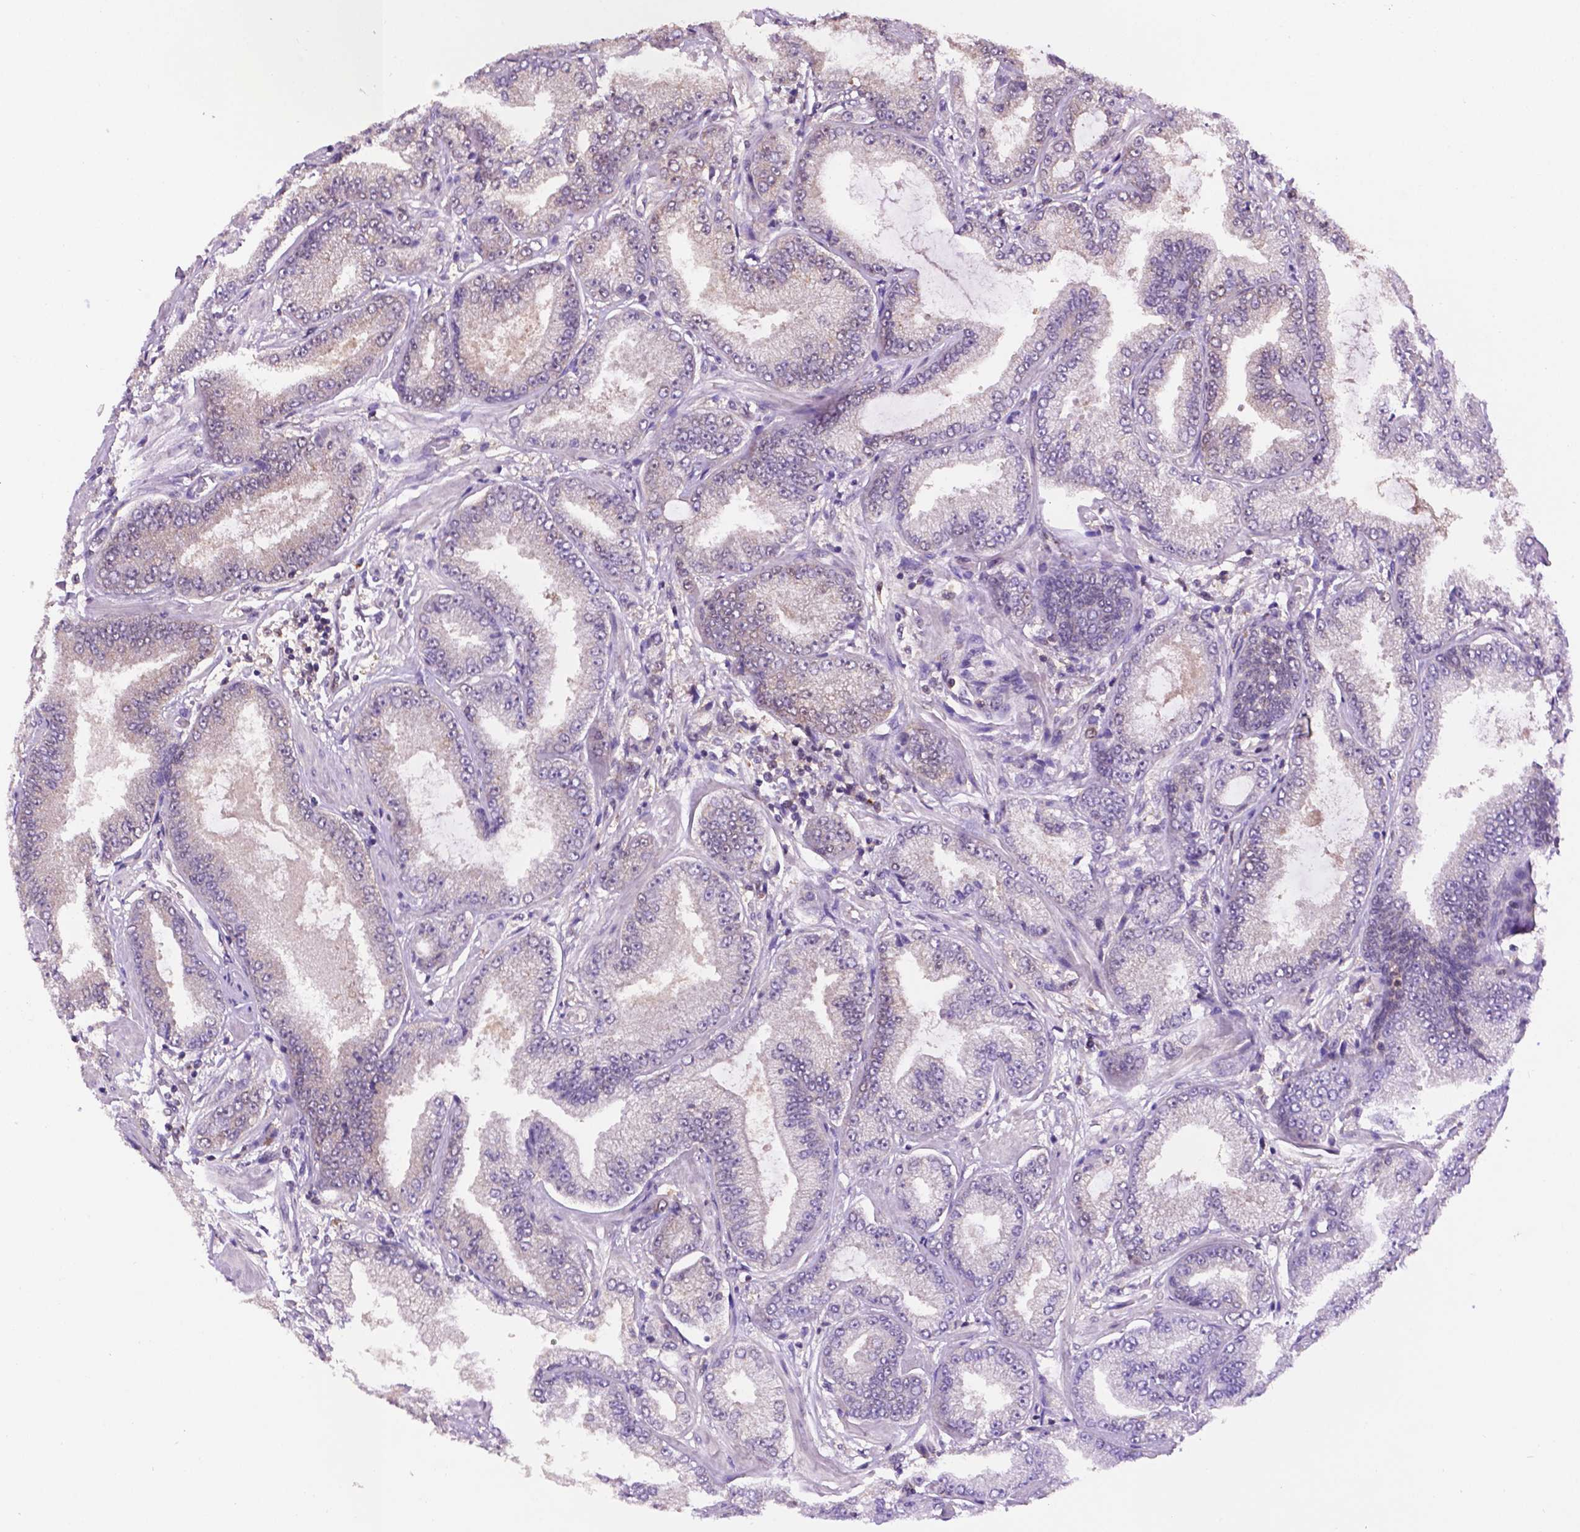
{"staining": {"intensity": "negative", "quantity": "none", "location": "none"}, "tissue": "prostate cancer", "cell_type": "Tumor cells", "image_type": "cancer", "snomed": [{"axis": "morphology", "description": "Adenocarcinoma, Low grade"}, {"axis": "topography", "description": "Prostate"}], "caption": "There is no significant staining in tumor cells of prostate cancer (adenocarcinoma (low-grade)).", "gene": "UBE2L6", "patient": {"sex": "male", "age": 55}}